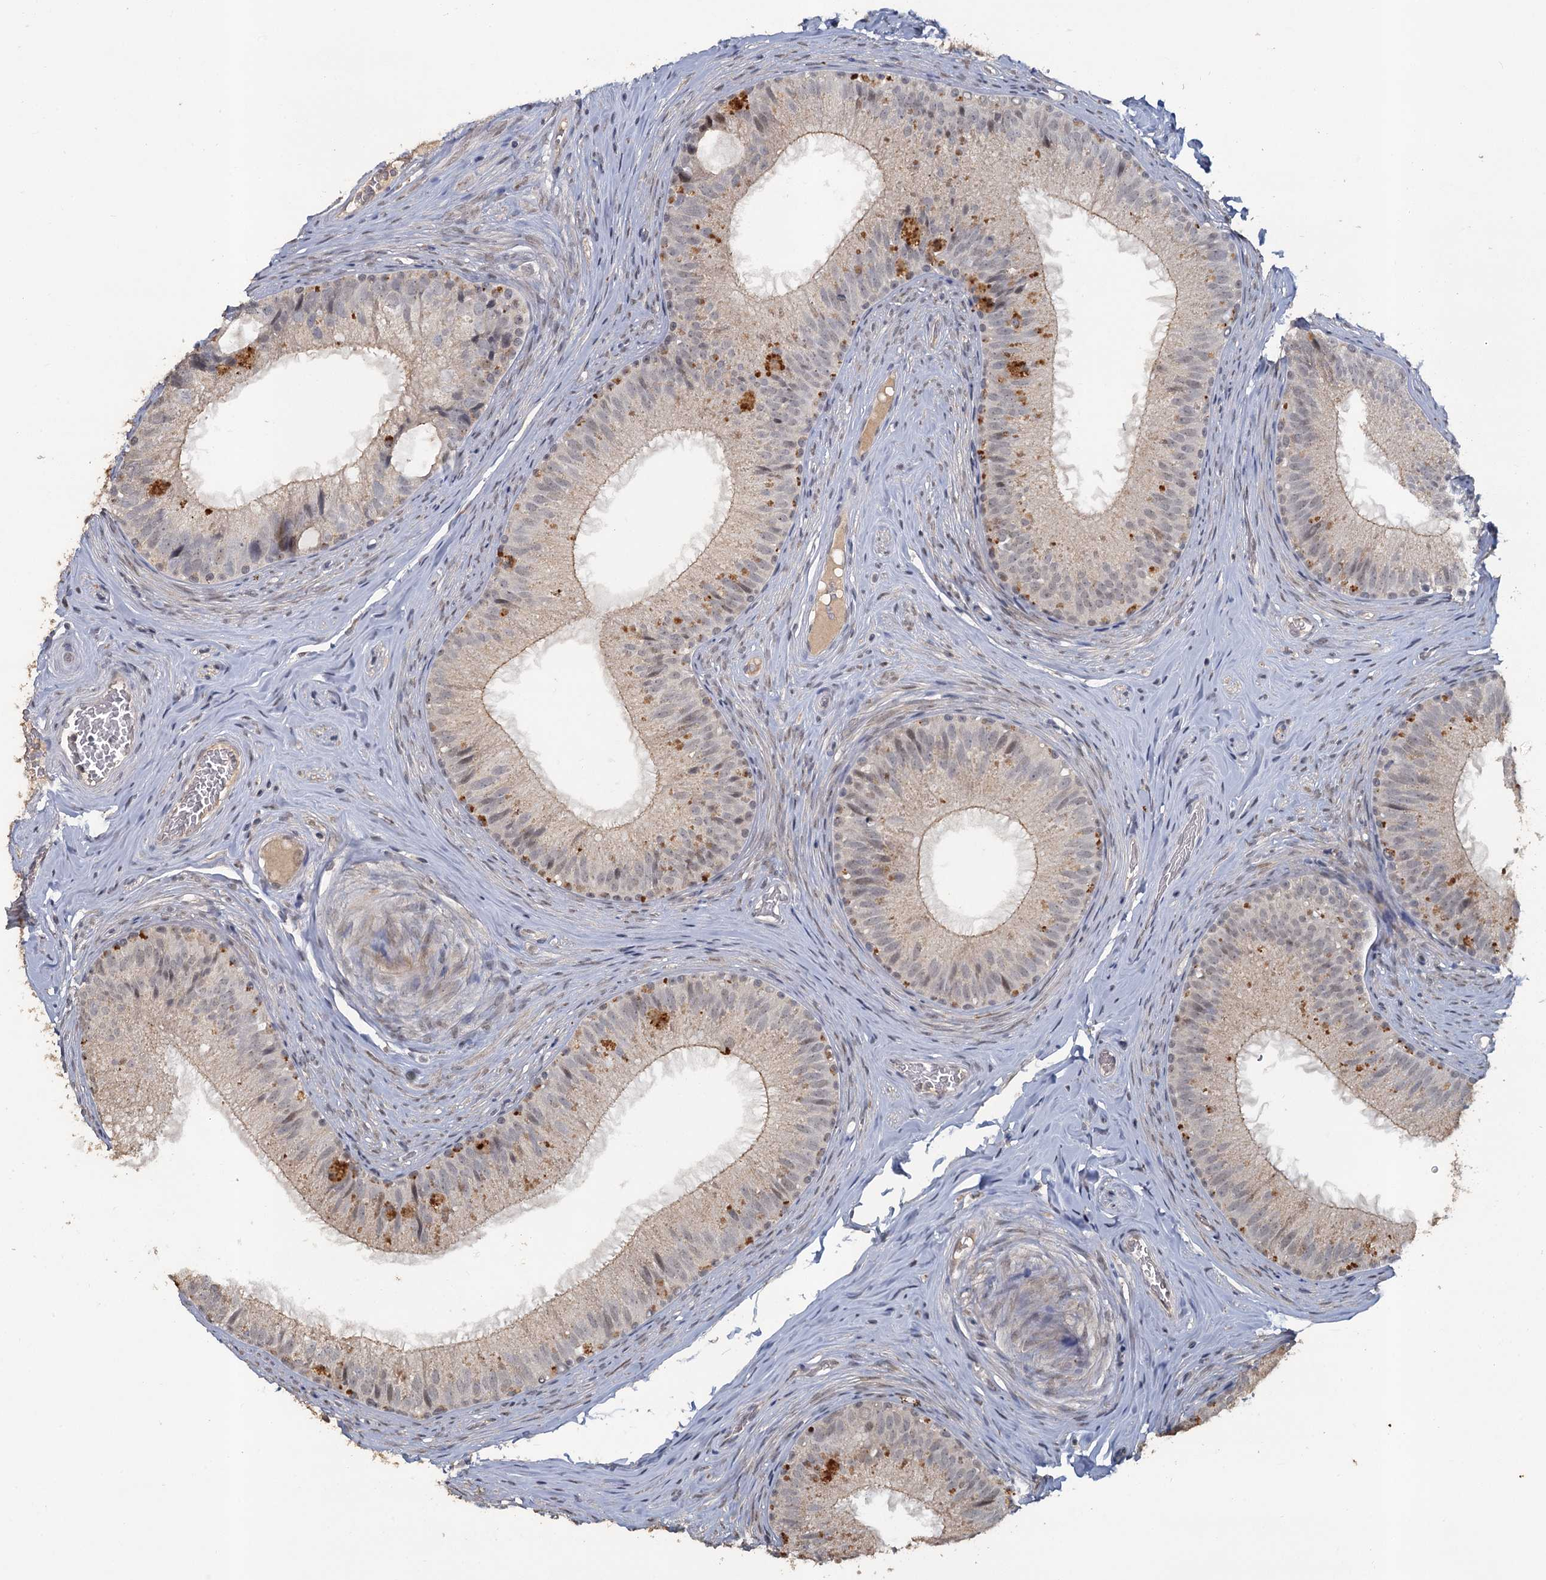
{"staining": {"intensity": "weak", "quantity": "<25%", "location": "cytoplasmic/membranous,nuclear"}, "tissue": "epididymis", "cell_type": "Glandular cells", "image_type": "normal", "snomed": [{"axis": "morphology", "description": "Normal tissue, NOS"}, {"axis": "topography", "description": "Epididymis"}], "caption": "Glandular cells show no significant protein staining in normal epididymis. (DAB (3,3'-diaminobenzidine) IHC, high magnification).", "gene": "MUCL1", "patient": {"sex": "male", "age": 34}}